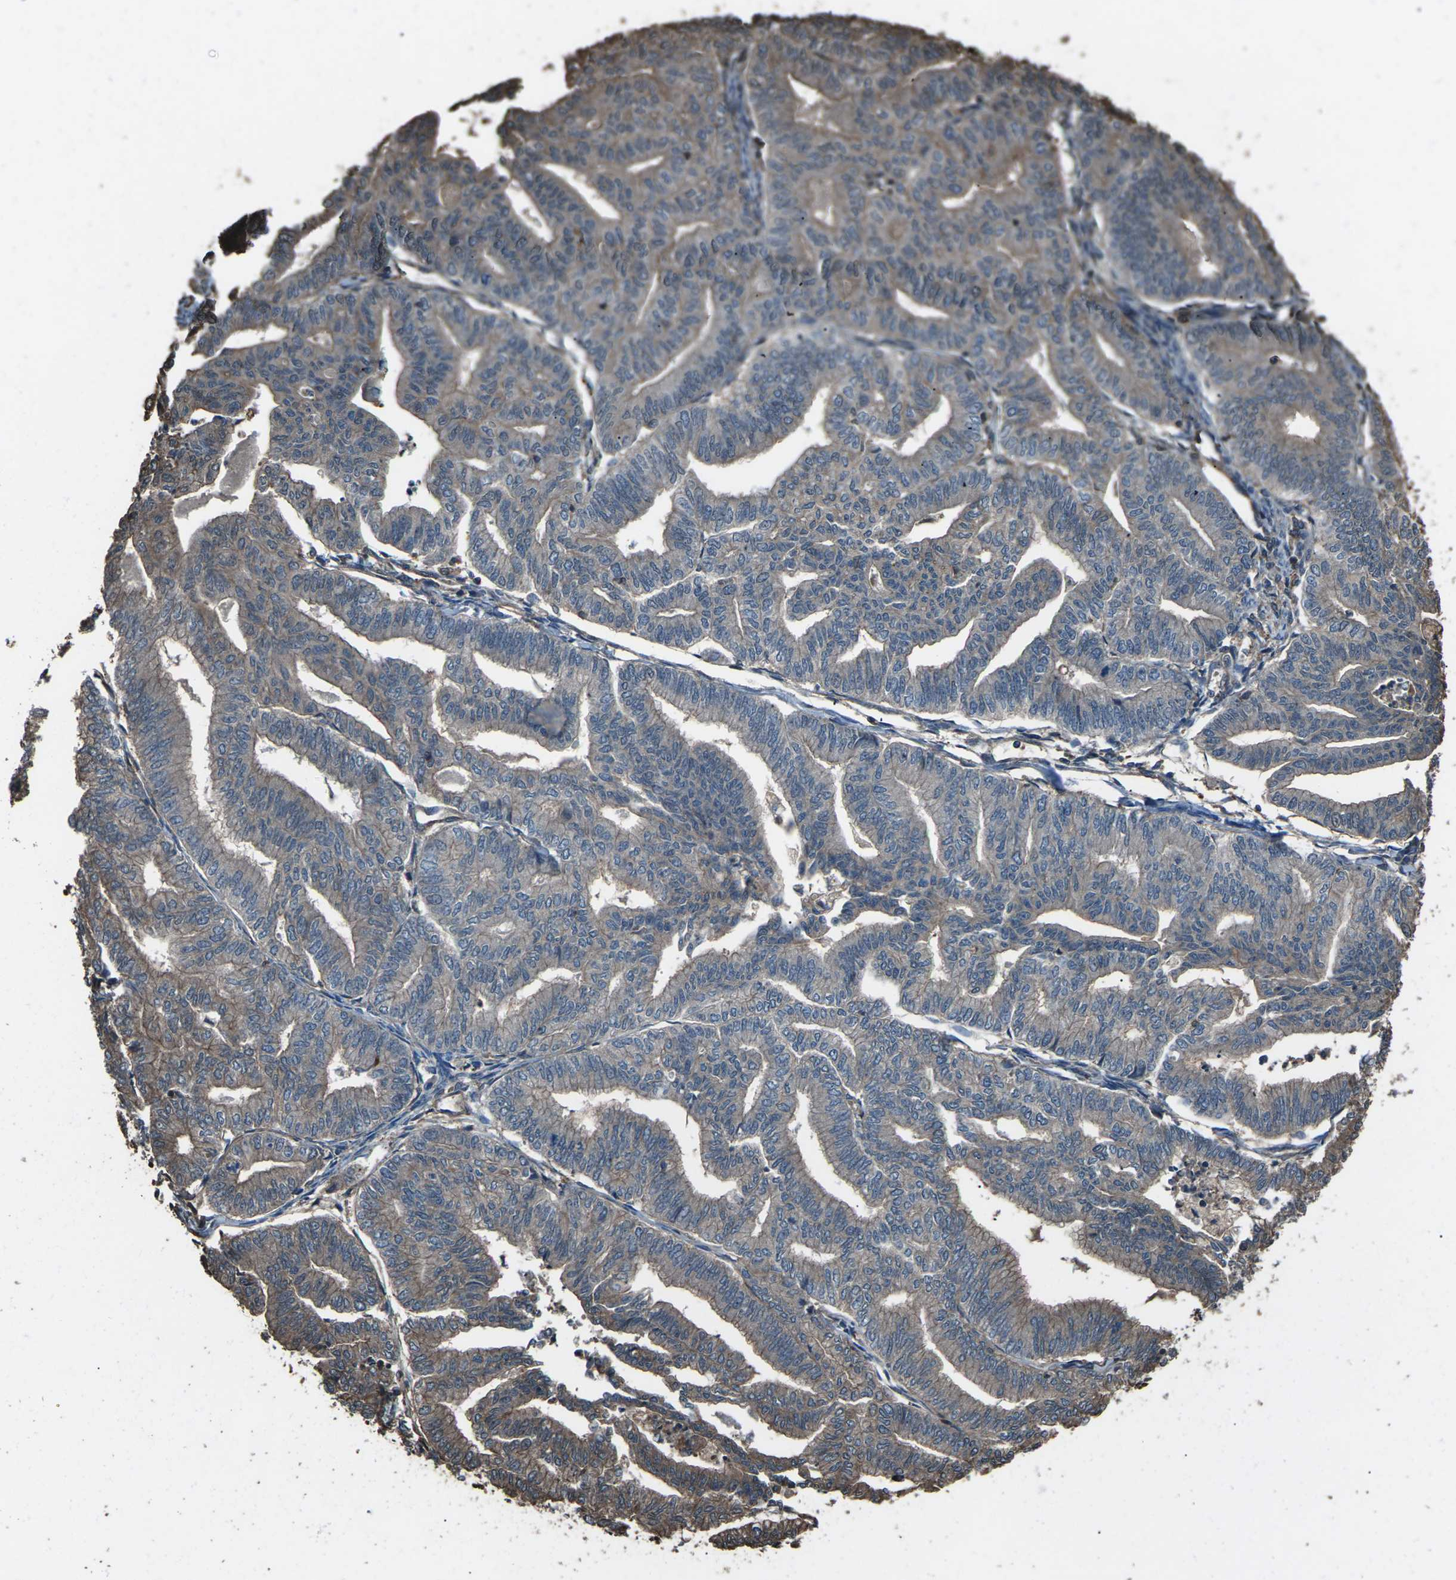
{"staining": {"intensity": "moderate", "quantity": "25%-75%", "location": "cytoplasmic/membranous"}, "tissue": "endometrial cancer", "cell_type": "Tumor cells", "image_type": "cancer", "snomed": [{"axis": "morphology", "description": "Adenocarcinoma, NOS"}, {"axis": "topography", "description": "Endometrium"}], "caption": "Approximately 25%-75% of tumor cells in endometrial adenocarcinoma exhibit moderate cytoplasmic/membranous protein positivity as visualized by brown immunohistochemical staining.", "gene": "DHPS", "patient": {"sex": "female", "age": 79}}